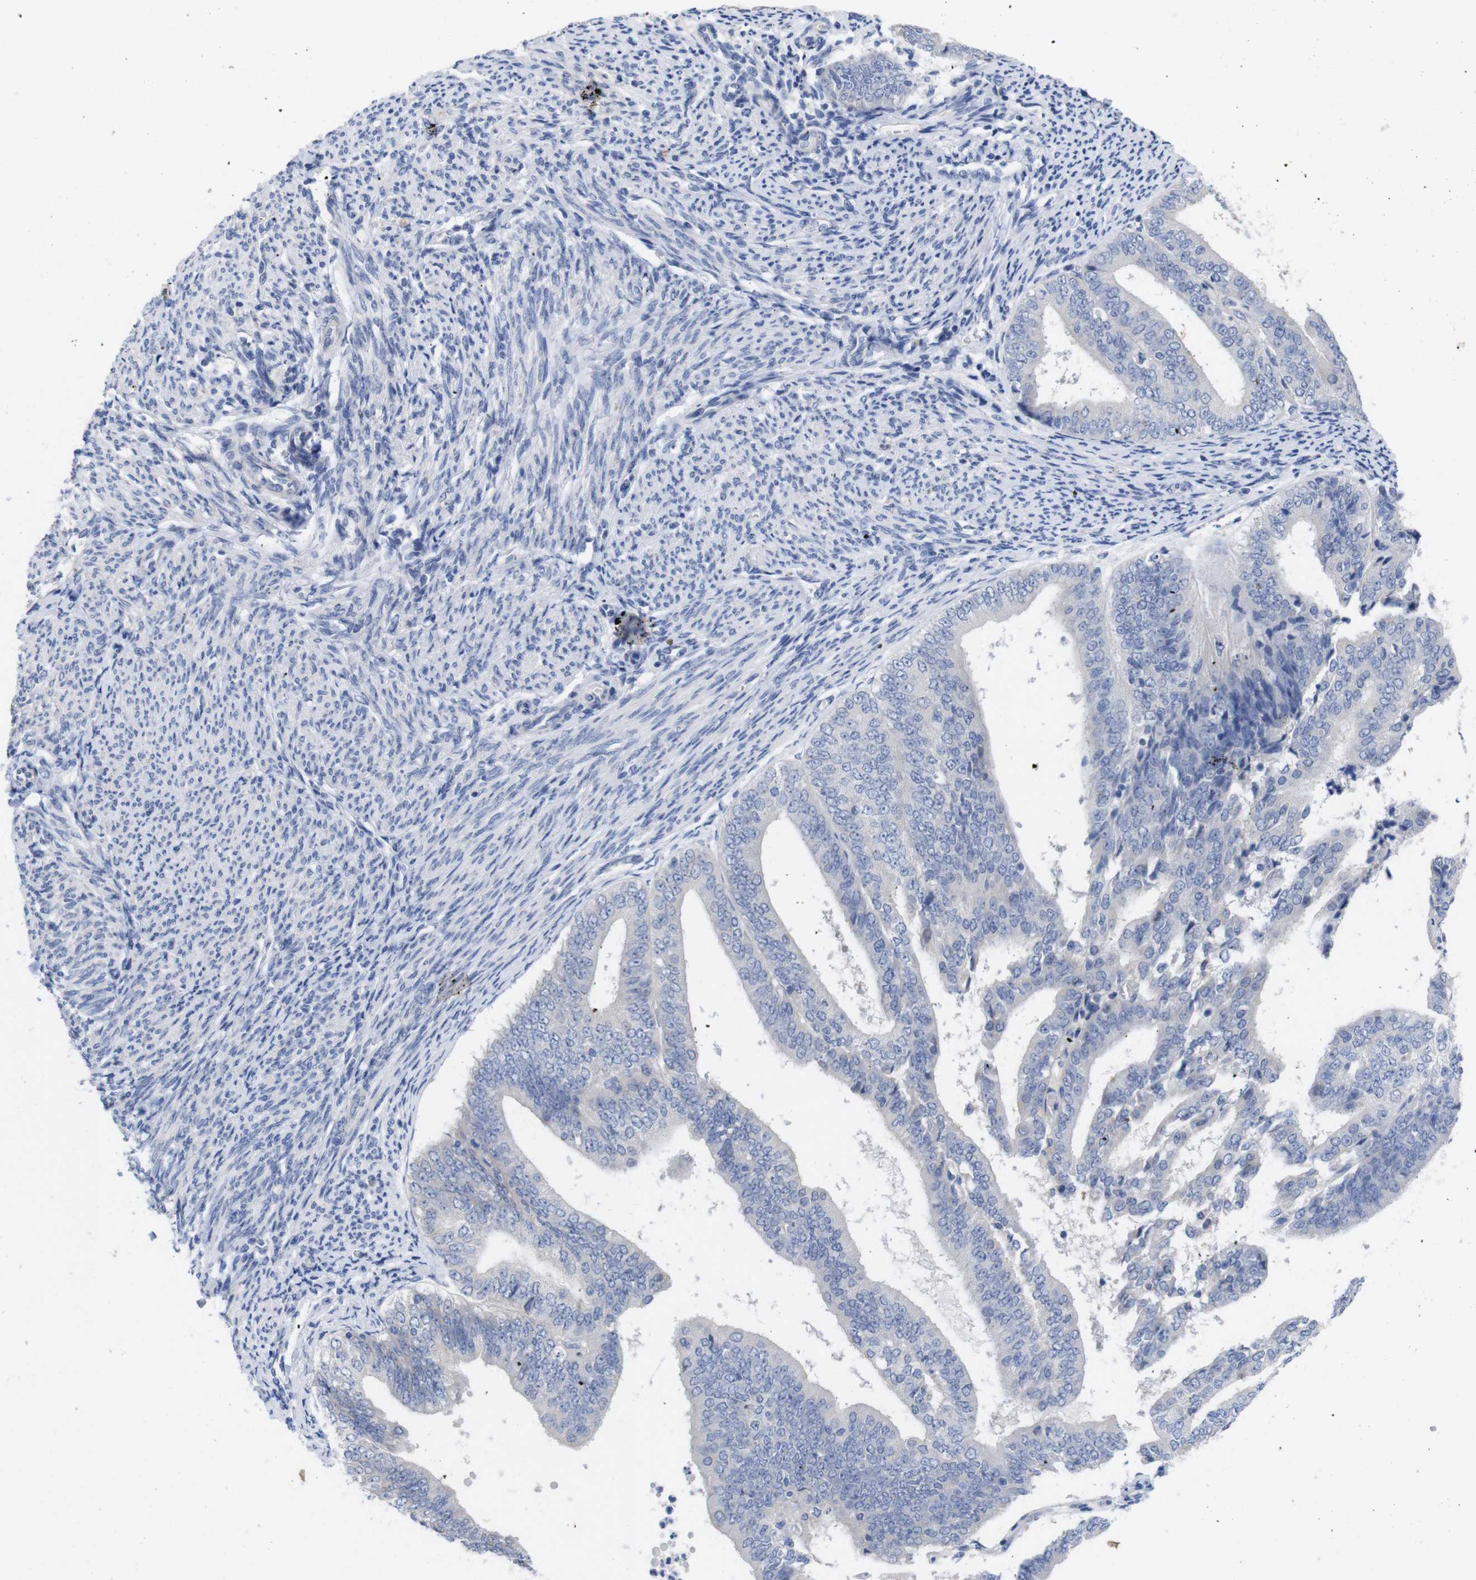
{"staining": {"intensity": "negative", "quantity": "none", "location": "none"}, "tissue": "endometrial cancer", "cell_type": "Tumor cells", "image_type": "cancer", "snomed": [{"axis": "morphology", "description": "Adenocarcinoma, NOS"}, {"axis": "topography", "description": "Endometrium"}], "caption": "Tumor cells show no significant protein staining in endometrial adenocarcinoma. Brightfield microscopy of IHC stained with DAB (brown) and hematoxylin (blue), captured at high magnification.", "gene": "TNNI3", "patient": {"sex": "female", "age": 63}}